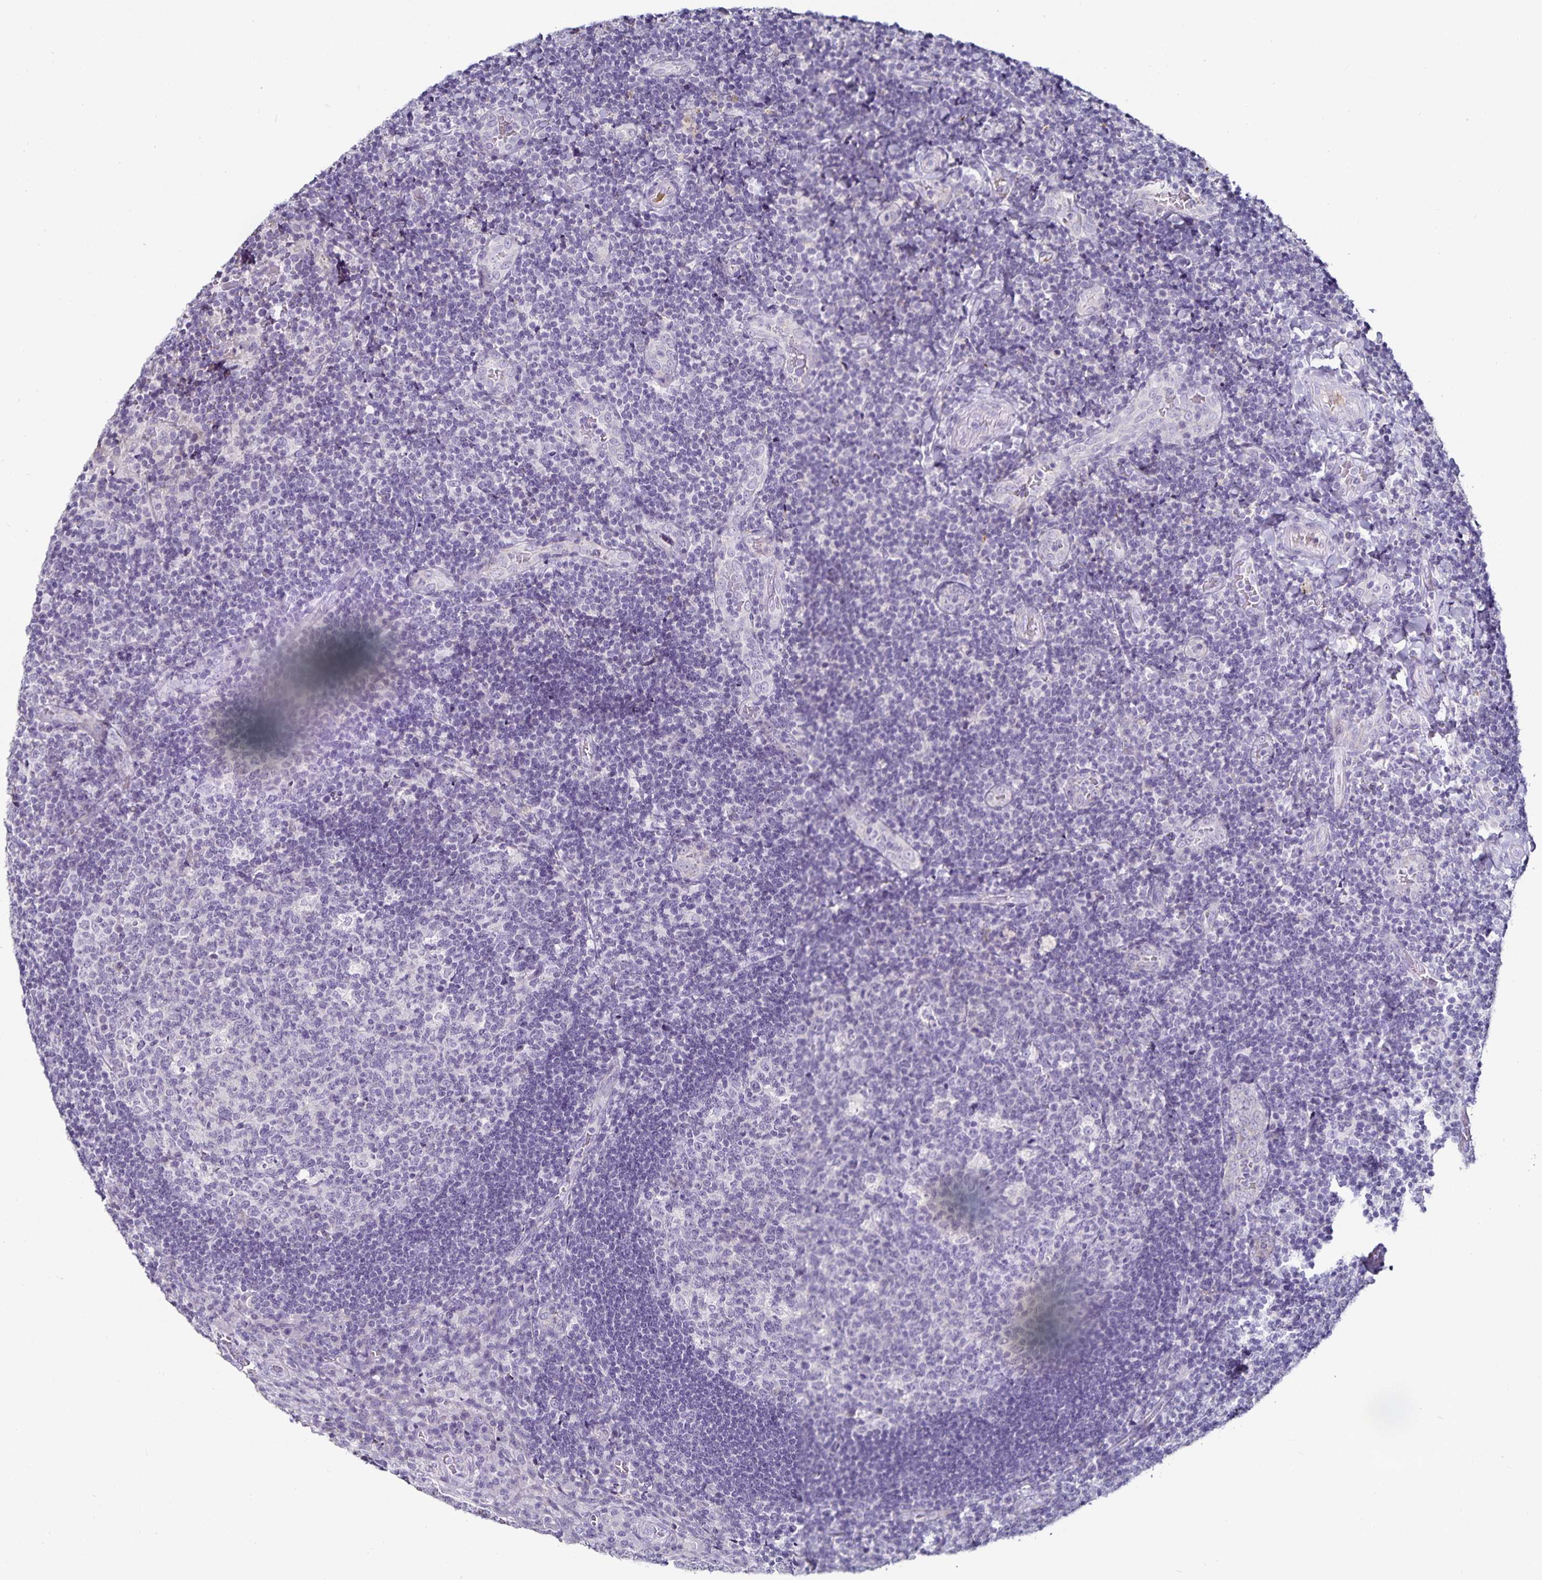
{"staining": {"intensity": "negative", "quantity": "none", "location": "none"}, "tissue": "tonsil", "cell_type": "Germinal center cells", "image_type": "normal", "snomed": [{"axis": "morphology", "description": "Normal tissue, NOS"}, {"axis": "topography", "description": "Tonsil"}], "caption": "This histopathology image is of unremarkable tonsil stained with immunohistochemistry (IHC) to label a protein in brown with the nuclei are counter-stained blue. There is no expression in germinal center cells. The staining is performed using DAB (3,3'-diaminobenzidine) brown chromogen with nuclei counter-stained in using hematoxylin.", "gene": "TTR", "patient": {"sex": "male", "age": 17}}